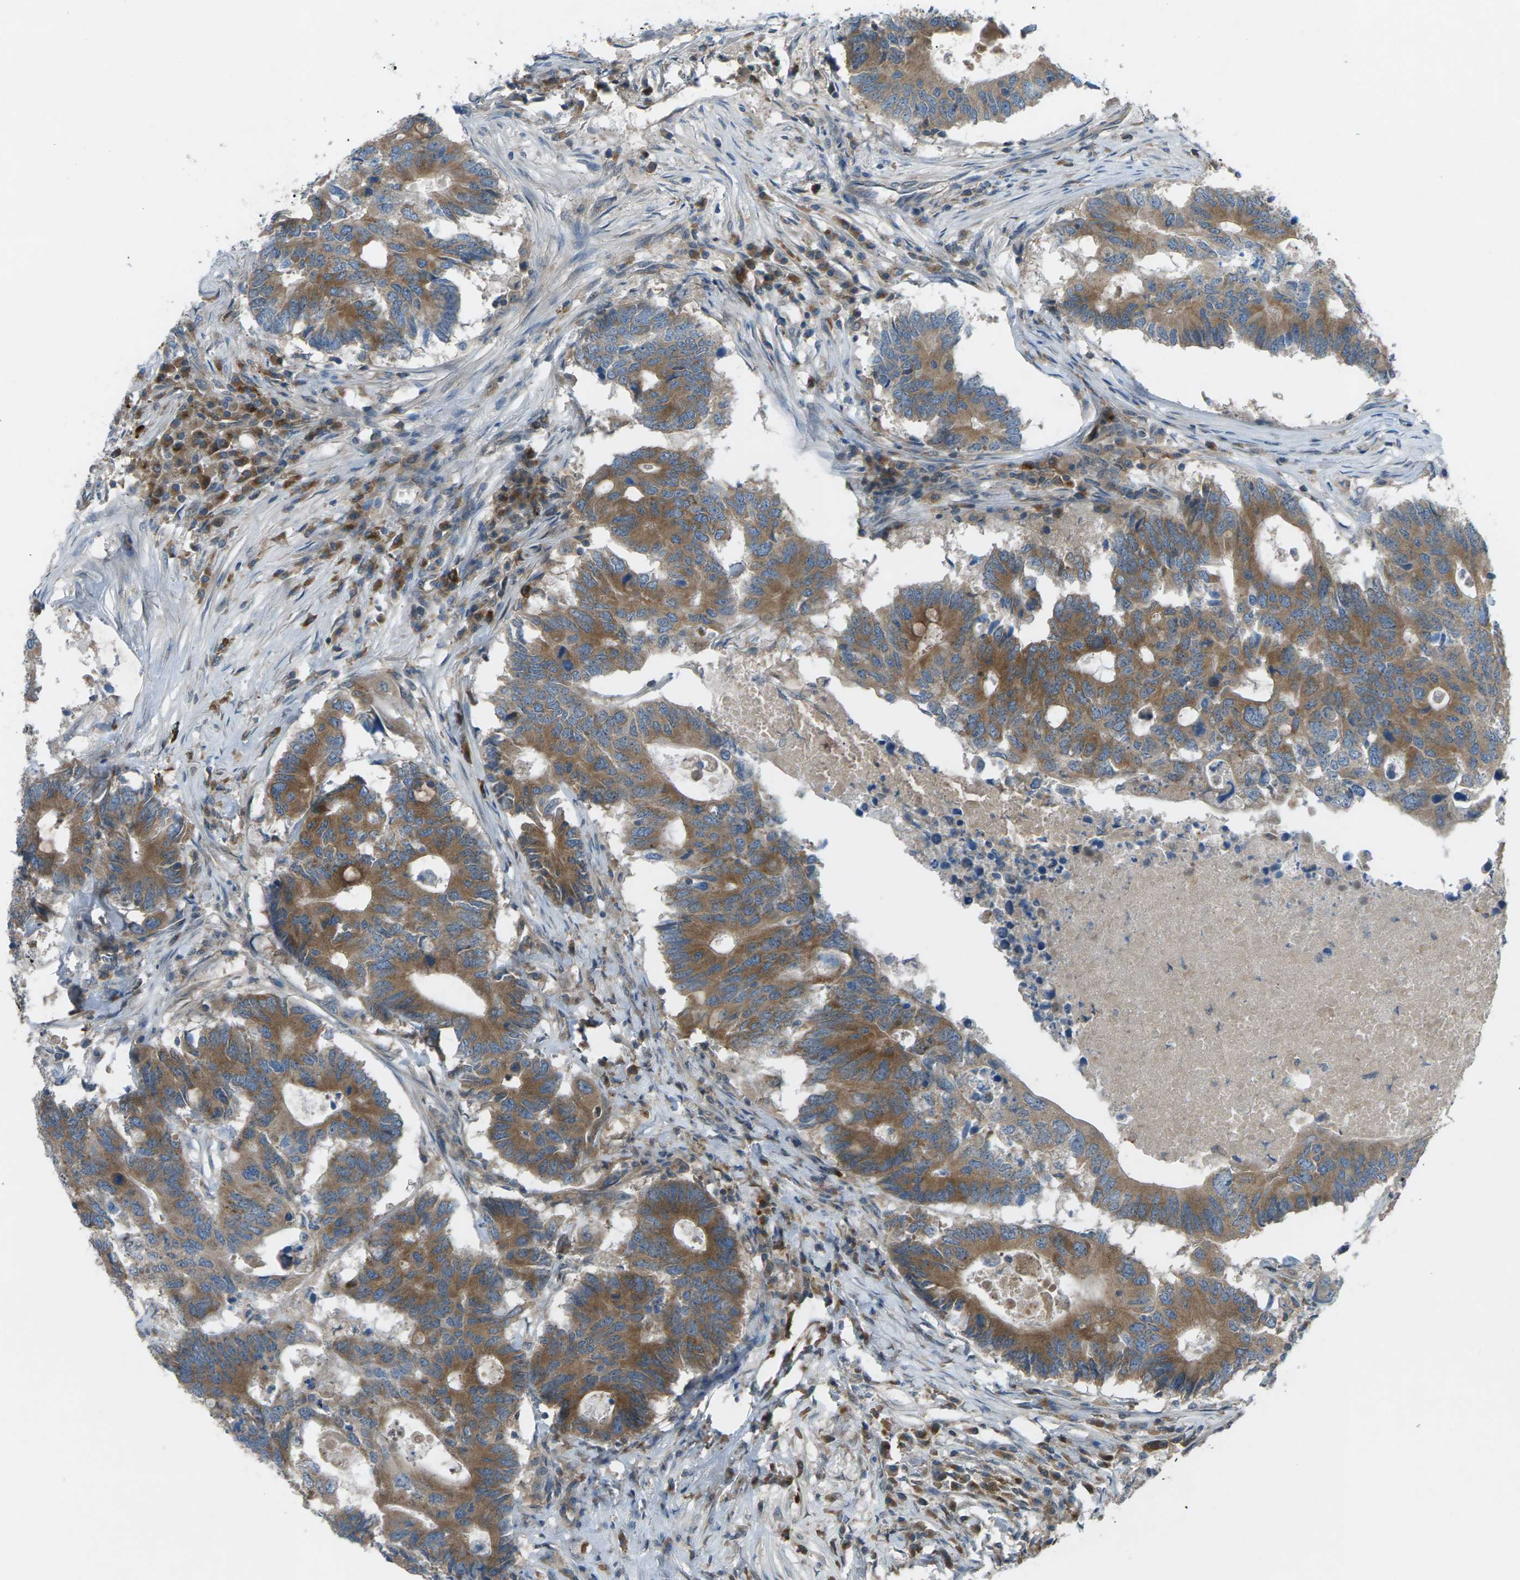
{"staining": {"intensity": "moderate", "quantity": ">75%", "location": "cytoplasmic/membranous"}, "tissue": "colorectal cancer", "cell_type": "Tumor cells", "image_type": "cancer", "snomed": [{"axis": "morphology", "description": "Adenocarcinoma, NOS"}, {"axis": "topography", "description": "Colon"}], "caption": "Immunohistochemical staining of colorectal cancer (adenocarcinoma) reveals medium levels of moderate cytoplasmic/membranous expression in about >75% of tumor cells.", "gene": "DYRK1A", "patient": {"sex": "male", "age": 71}}